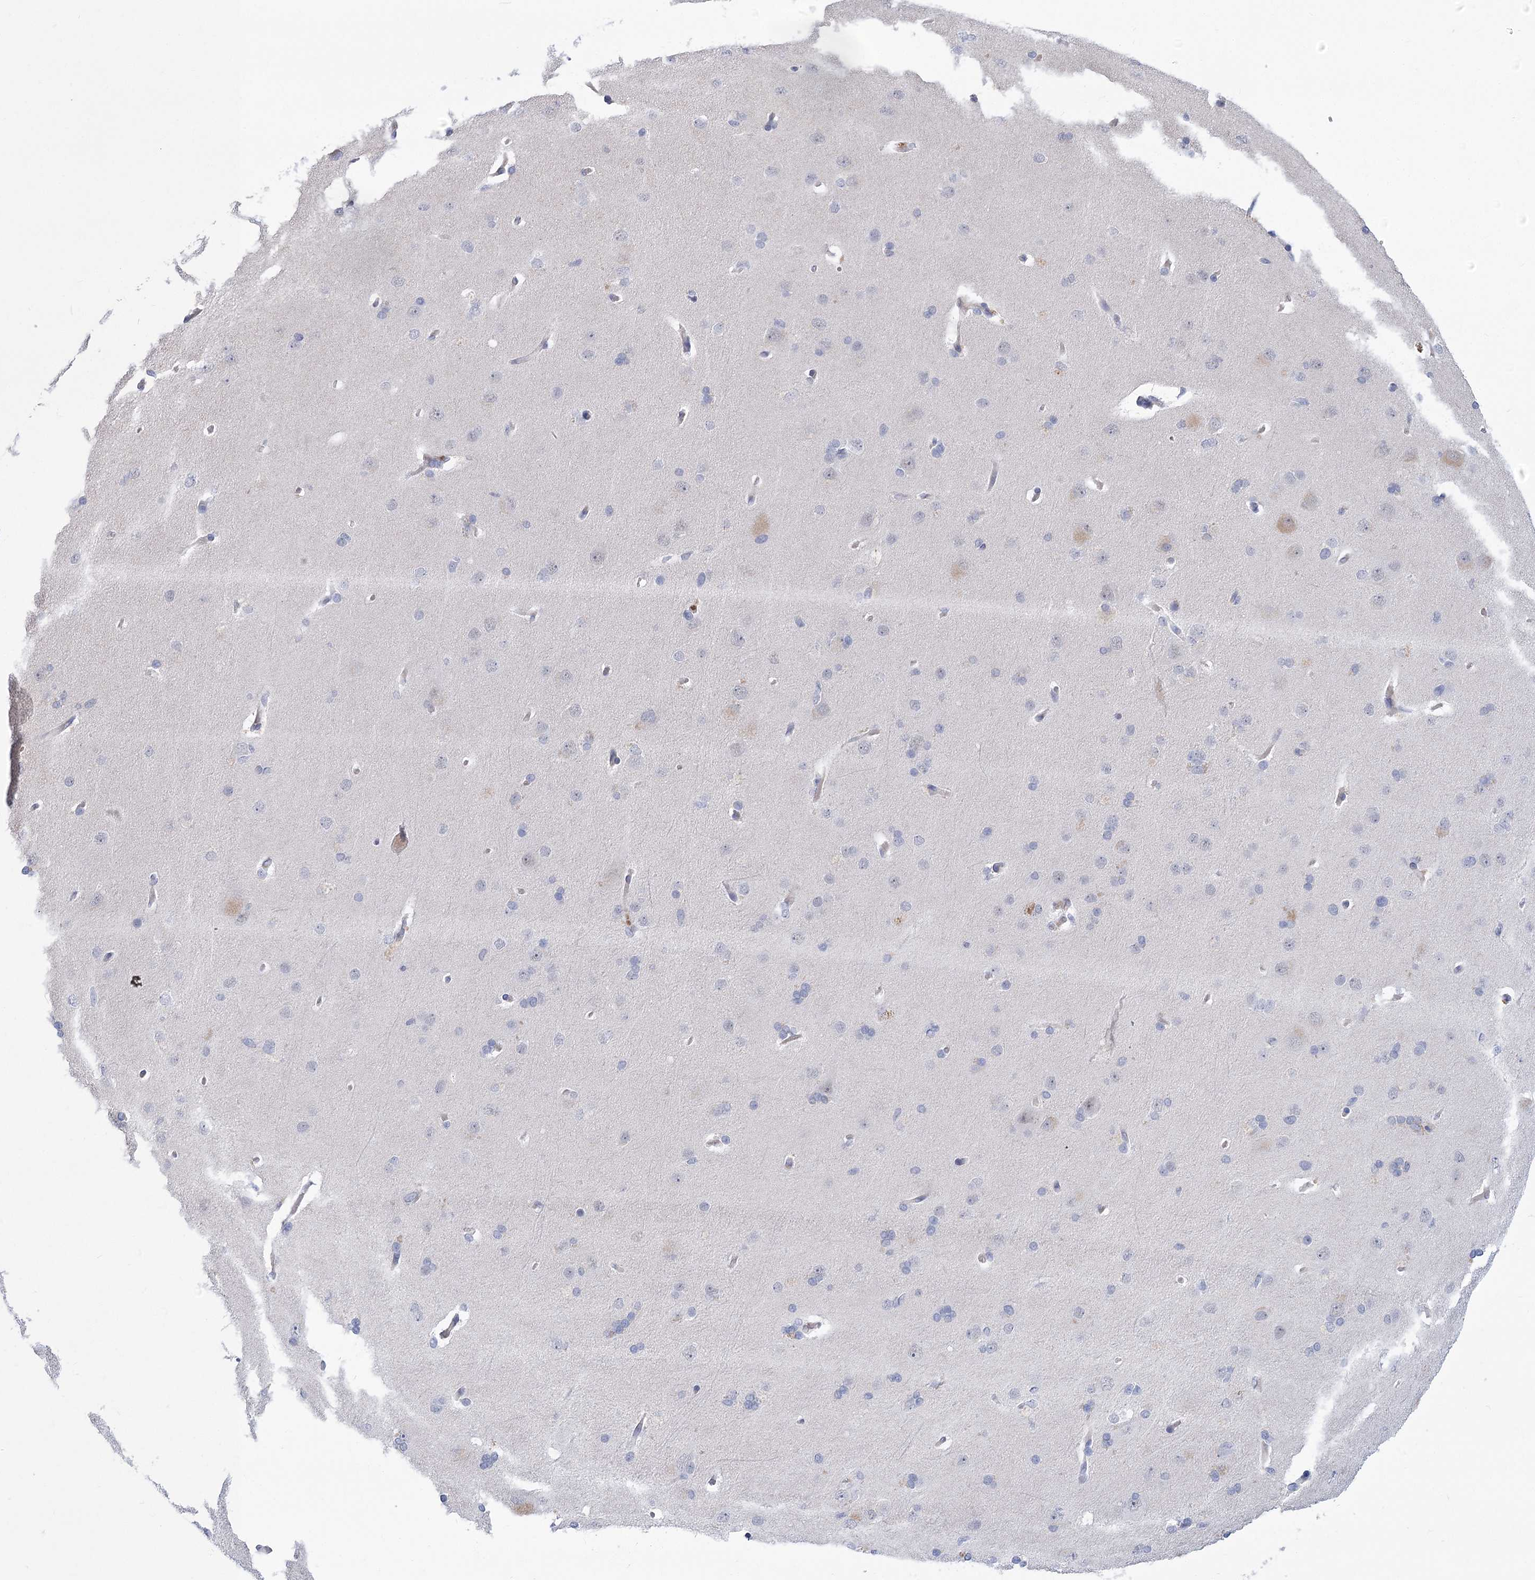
{"staining": {"intensity": "weak", "quantity": ">75%", "location": "cytoplasmic/membranous"}, "tissue": "cerebral cortex", "cell_type": "Endothelial cells", "image_type": "normal", "snomed": [{"axis": "morphology", "description": "Normal tissue, NOS"}, {"axis": "topography", "description": "Cerebral cortex"}], "caption": "Endothelial cells exhibit low levels of weak cytoplasmic/membranous staining in about >75% of cells in normal human cerebral cortex. (DAB = brown stain, brightfield microscopy at high magnification).", "gene": "THAP6", "patient": {"sex": "male", "age": 62}}